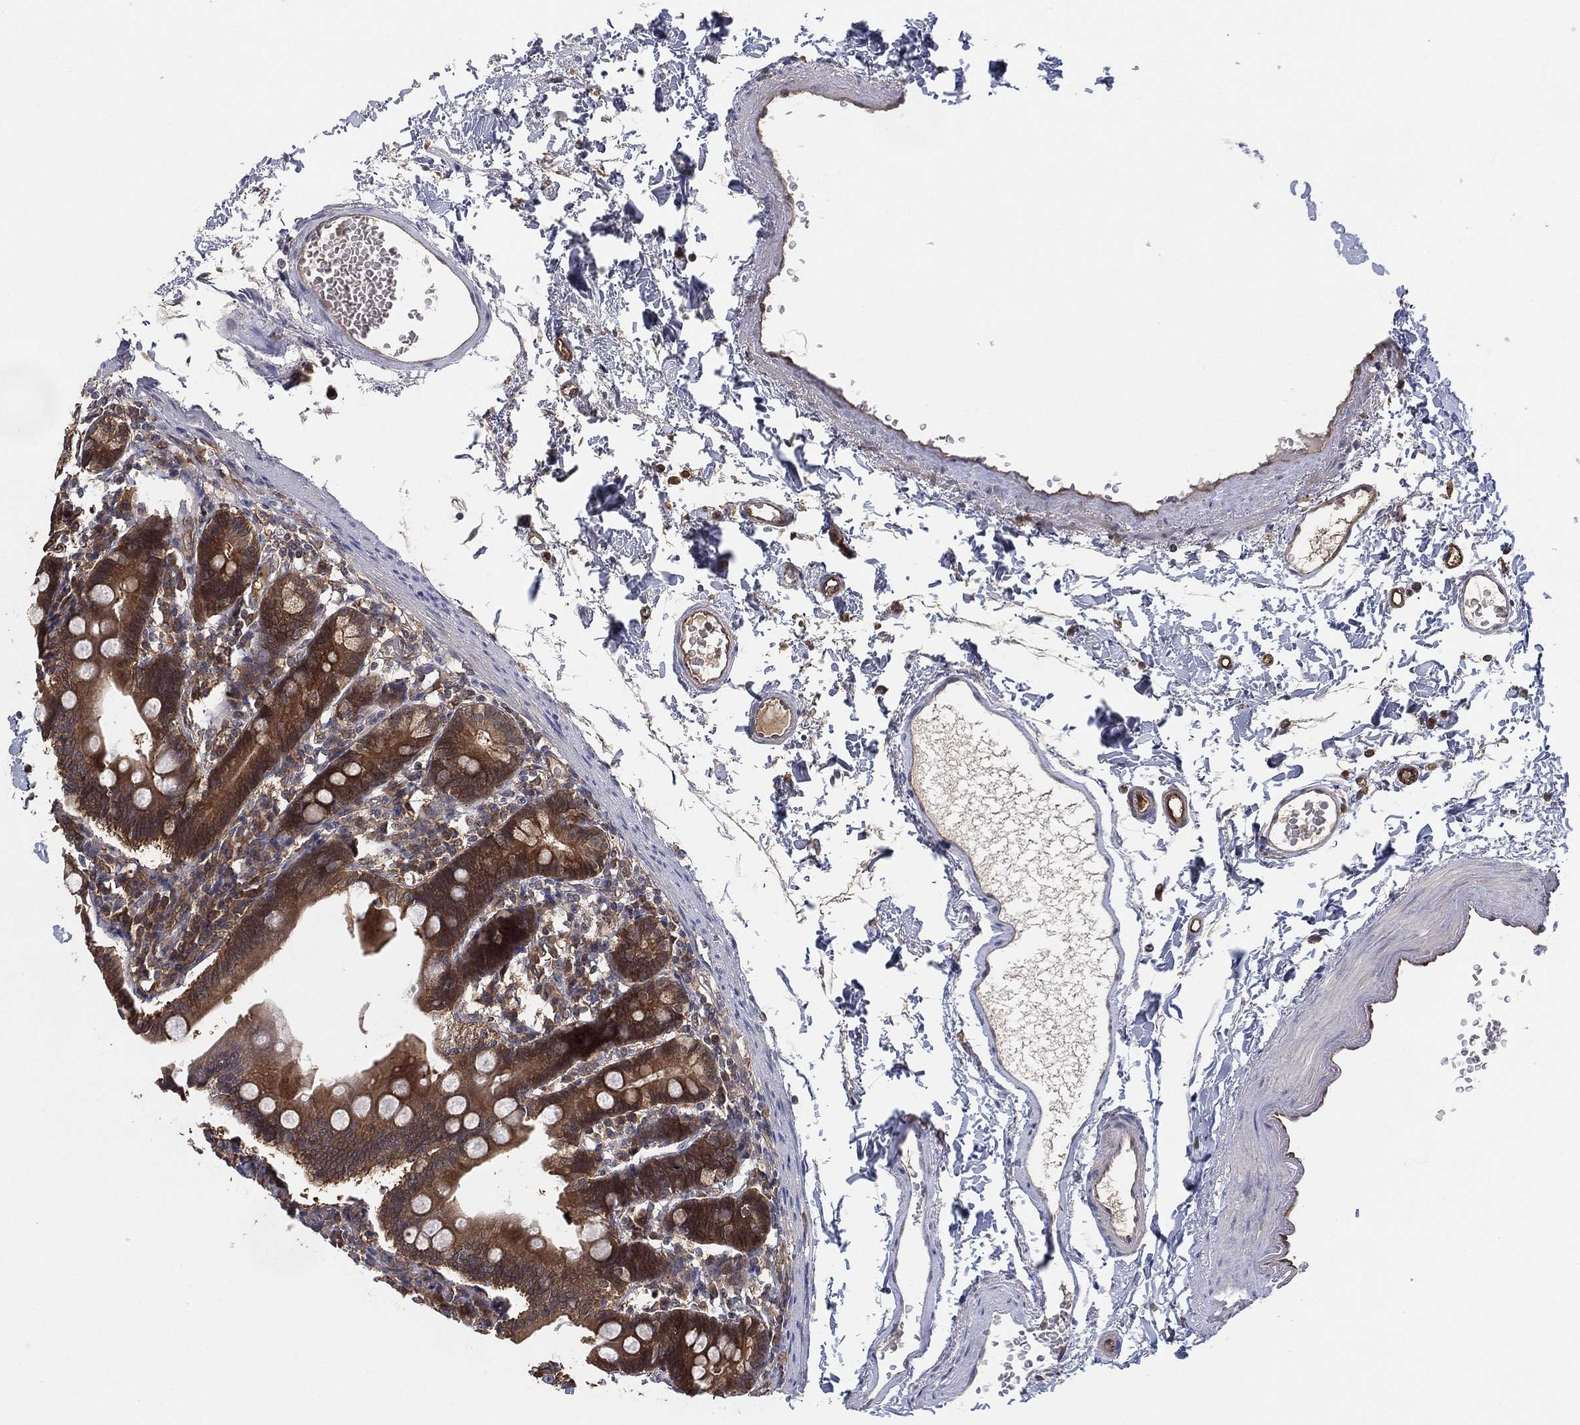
{"staining": {"intensity": "moderate", "quantity": "25%-75%", "location": "cytoplasmic/membranous"}, "tissue": "duodenum", "cell_type": "Glandular cells", "image_type": "normal", "snomed": [{"axis": "morphology", "description": "Normal tissue, NOS"}, {"axis": "topography", "description": "Duodenum"}], "caption": "Protein staining shows moderate cytoplasmic/membranous positivity in approximately 25%-75% of glandular cells in benign duodenum. (DAB IHC, brown staining for protein, blue staining for nuclei).", "gene": "PSMG4", "patient": {"sex": "female", "age": 67}}